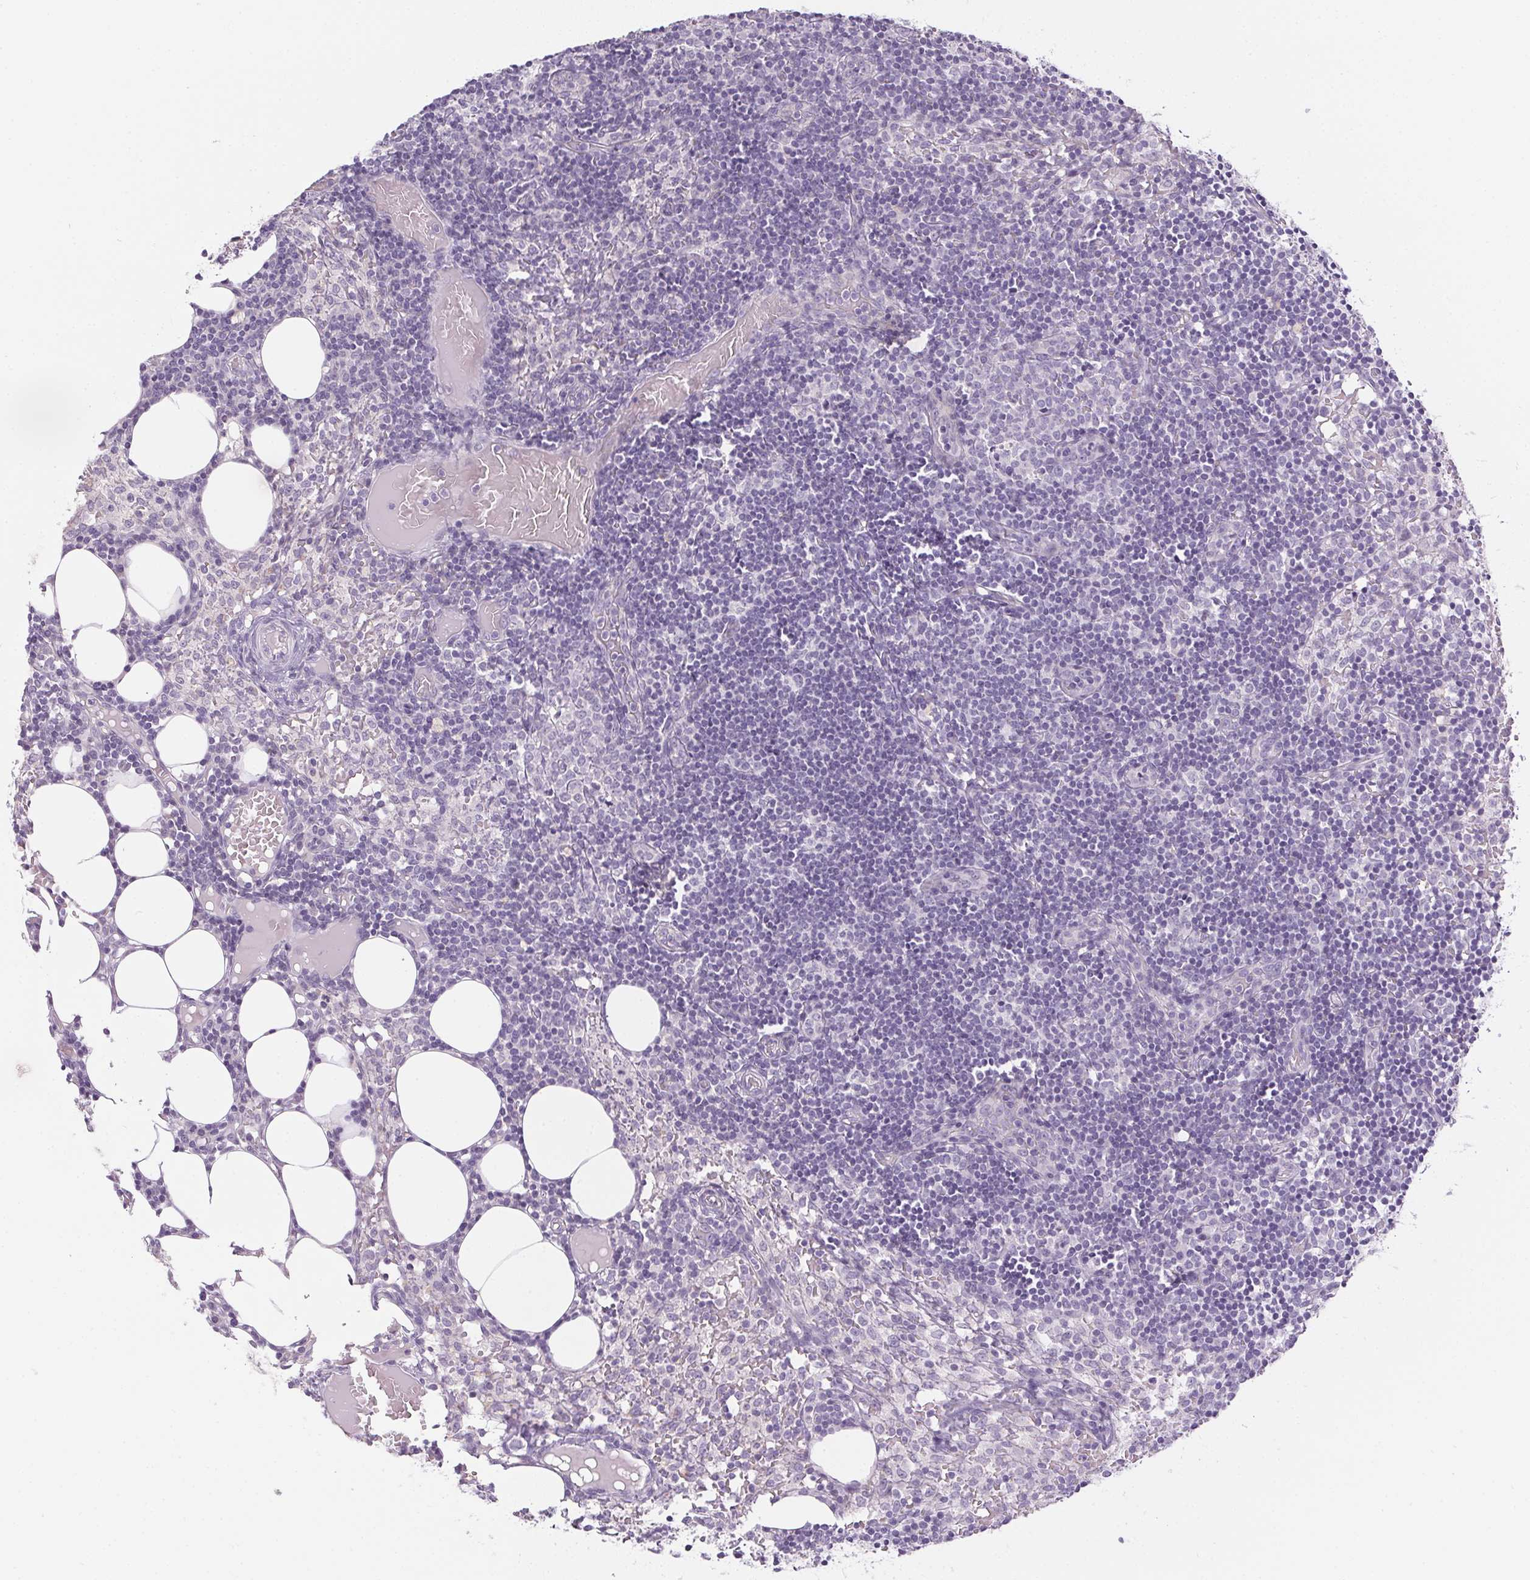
{"staining": {"intensity": "negative", "quantity": "none", "location": "none"}, "tissue": "lymph node", "cell_type": "Germinal center cells", "image_type": "normal", "snomed": [{"axis": "morphology", "description": "Normal tissue, NOS"}, {"axis": "topography", "description": "Lymph node"}], "caption": "This is an immunohistochemistry image of benign human lymph node. There is no staining in germinal center cells.", "gene": "CTCFL", "patient": {"sex": "female", "age": 41}}